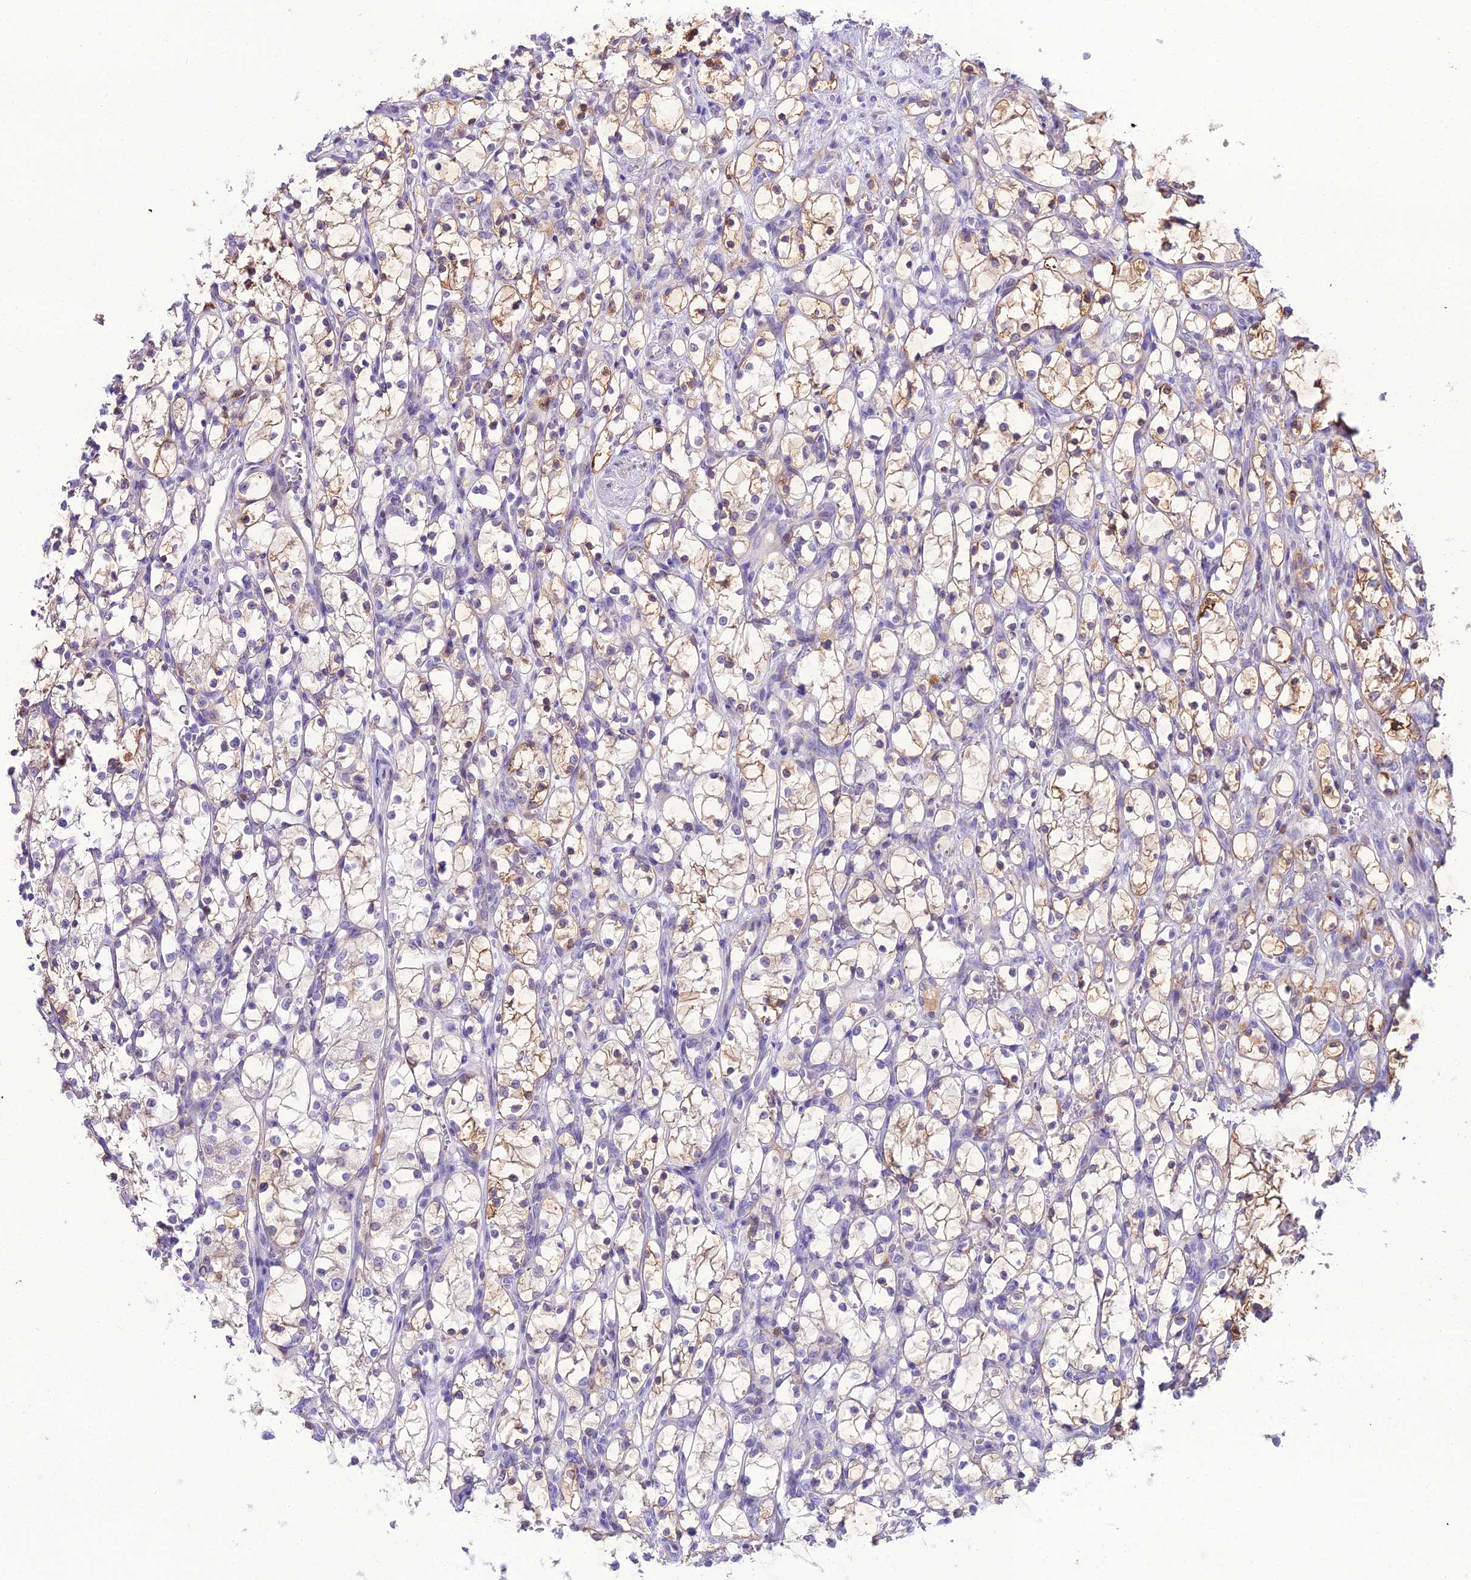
{"staining": {"intensity": "weak", "quantity": "25%-75%", "location": "cytoplasmic/membranous"}, "tissue": "renal cancer", "cell_type": "Tumor cells", "image_type": "cancer", "snomed": [{"axis": "morphology", "description": "Adenocarcinoma, NOS"}, {"axis": "topography", "description": "Kidney"}], "caption": "Renal adenocarcinoma stained with a brown dye exhibits weak cytoplasmic/membranous positive expression in about 25%-75% of tumor cells.", "gene": "MB21D2", "patient": {"sex": "female", "age": 69}}